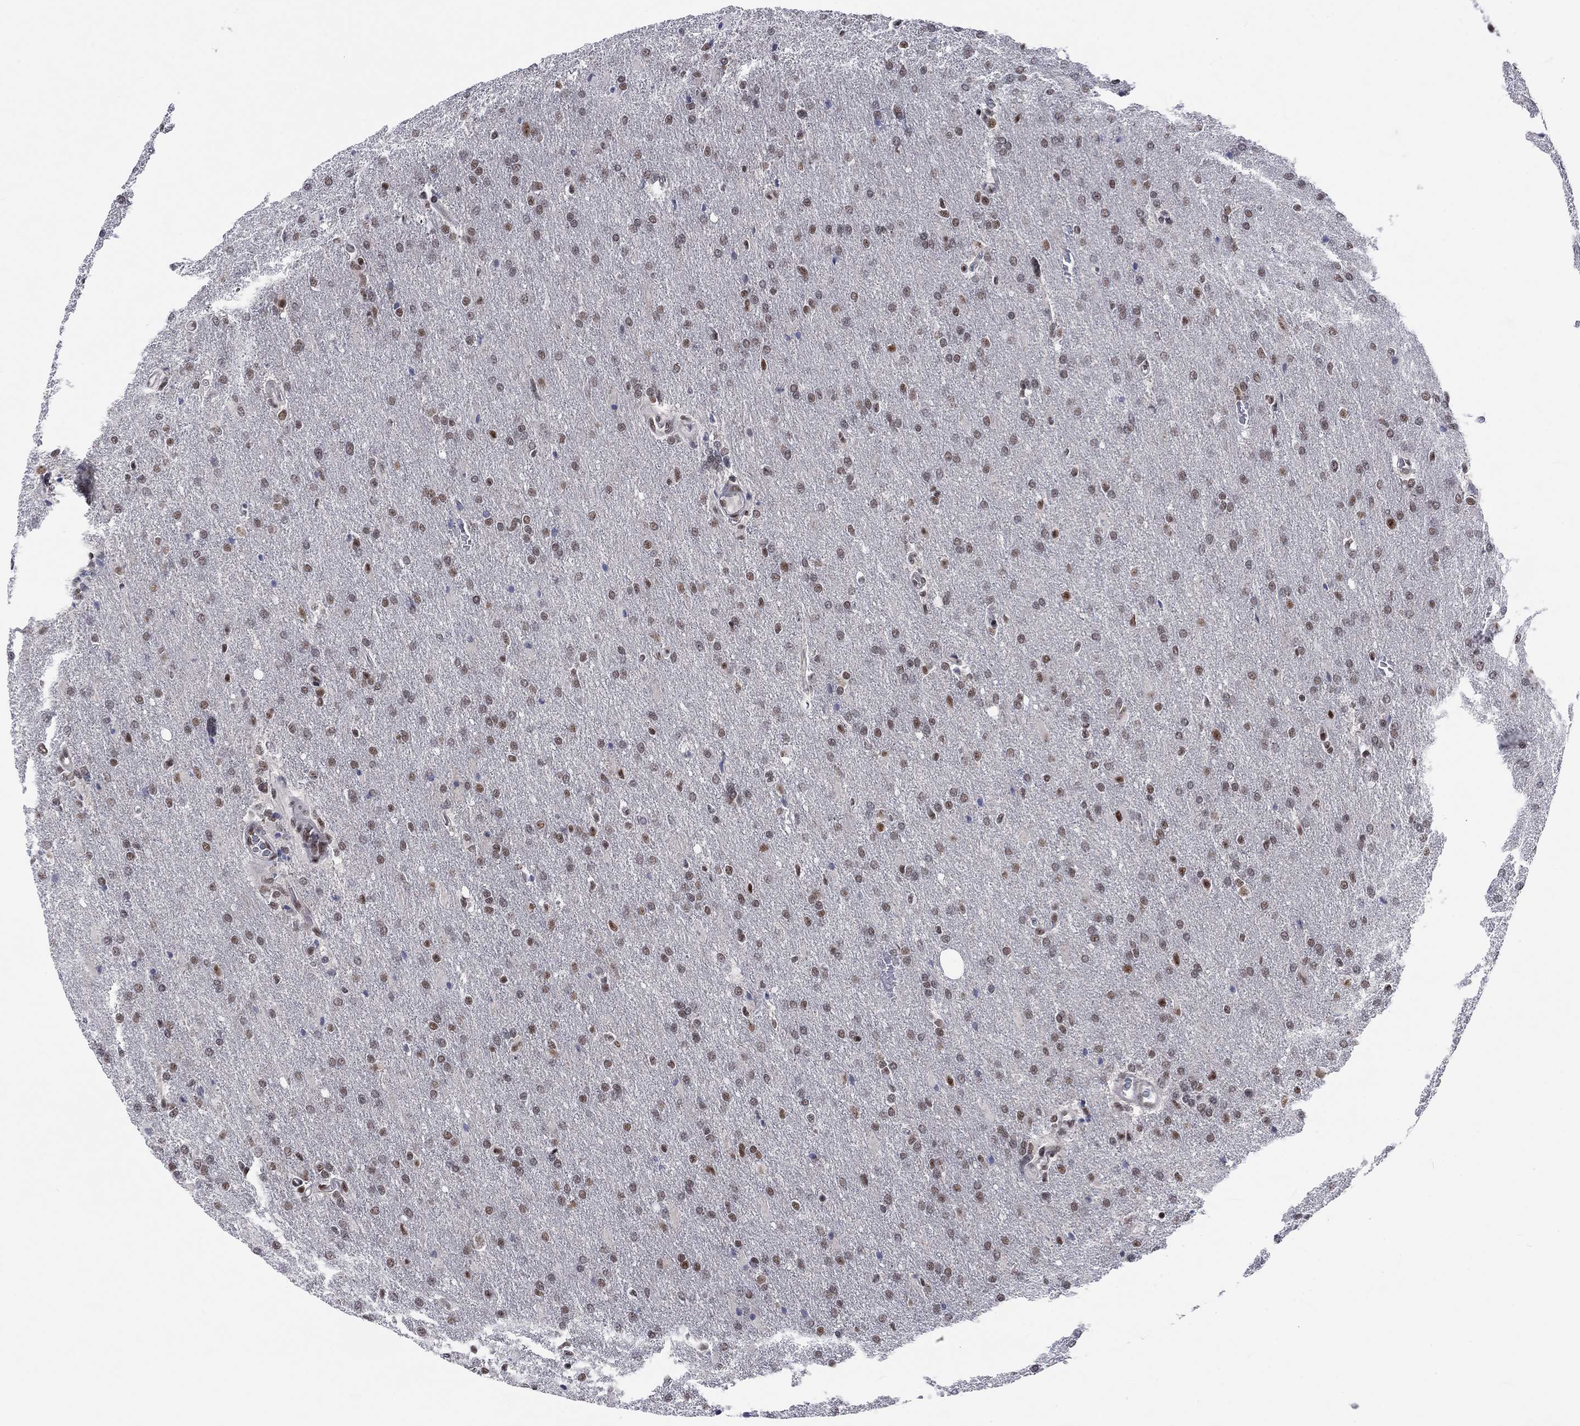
{"staining": {"intensity": "moderate", "quantity": "25%-75%", "location": "nuclear"}, "tissue": "glioma", "cell_type": "Tumor cells", "image_type": "cancer", "snomed": [{"axis": "morphology", "description": "Glioma, malignant, High grade"}, {"axis": "topography", "description": "Brain"}], "caption": "Human glioma stained for a protein (brown) displays moderate nuclear positive positivity in approximately 25%-75% of tumor cells.", "gene": "FYTTD1", "patient": {"sex": "male", "age": 68}}